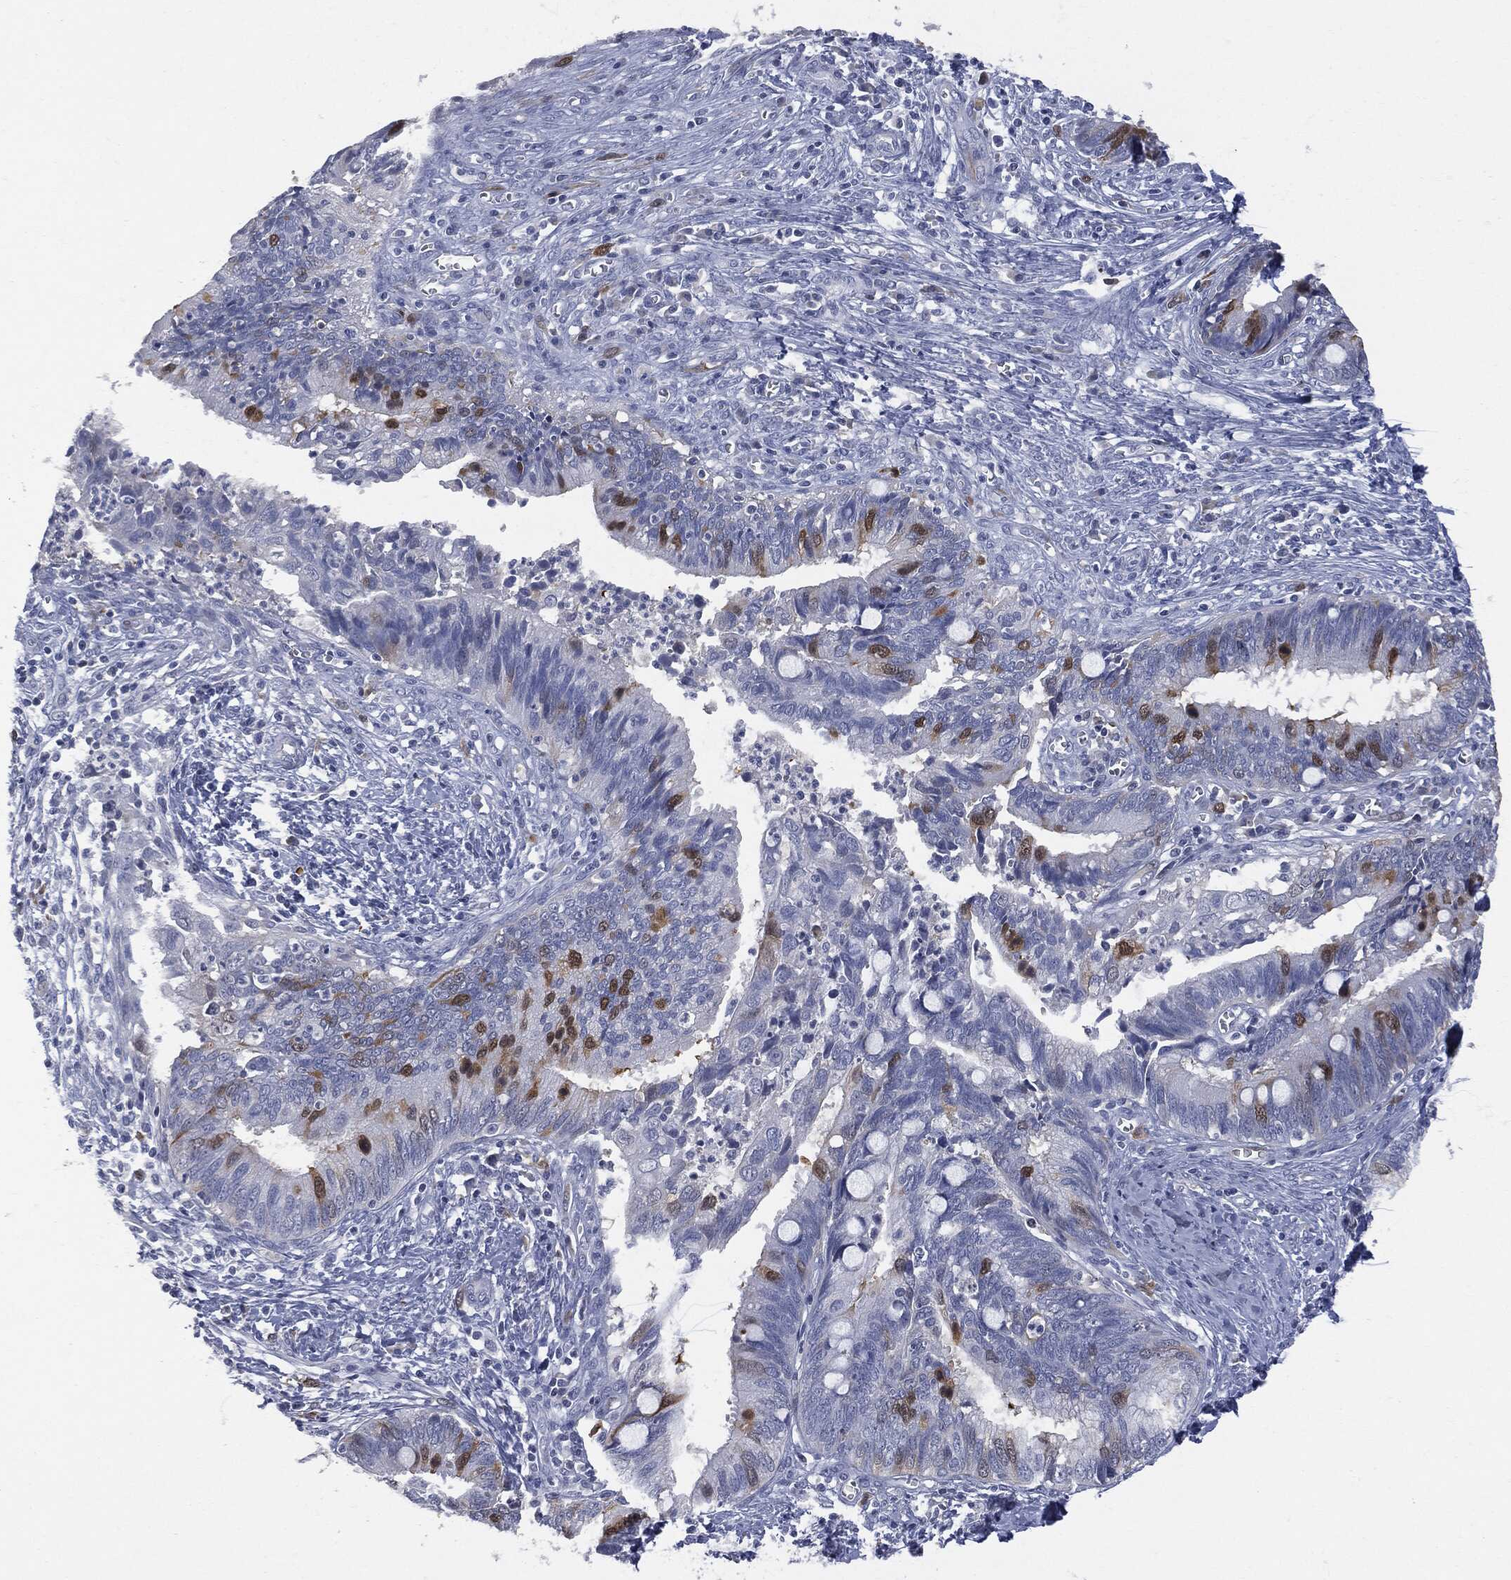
{"staining": {"intensity": "strong", "quantity": "<25%", "location": "cytoplasmic/membranous"}, "tissue": "cervical cancer", "cell_type": "Tumor cells", "image_type": "cancer", "snomed": [{"axis": "morphology", "description": "Adenocarcinoma, NOS"}, {"axis": "topography", "description": "Cervix"}], "caption": "Immunohistochemistry of cervical cancer shows medium levels of strong cytoplasmic/membranous staining in approximately <25% of tumor cells.", "gene": "UBE2C", "patient": {"sex": "female", "age": 42}}